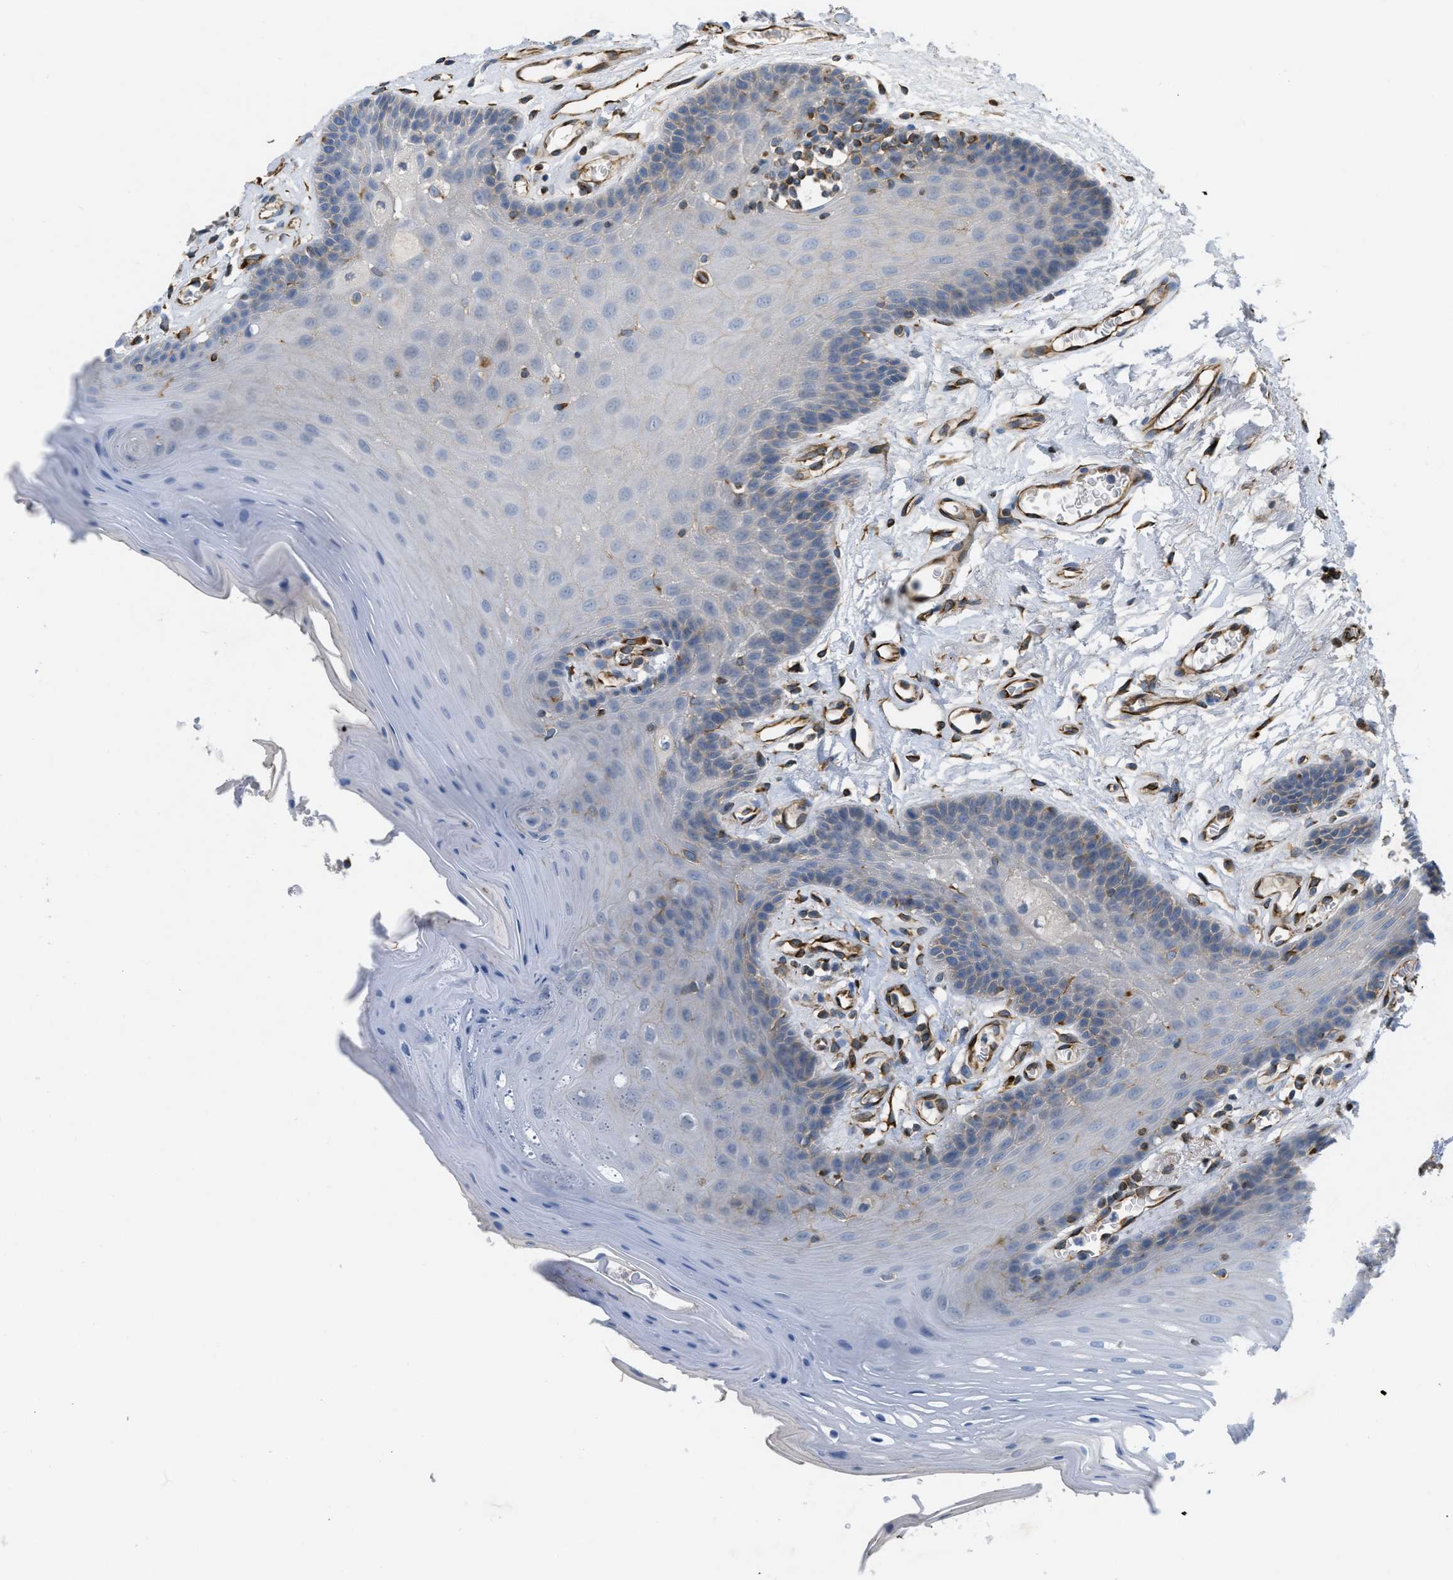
{"staining": {"intensity": "negative", "quantity": "none", "location": "none"}, "tissue": "oral mucosa", "cell_type": "Squamous epithelial cells", "image_type": "normal", "snomed": [{"axis": "morphology", "description": "Normal tissue, NOS"}, {"axis": "morphology", "description": "Squamous cell carcinoma, NOS"}, {"axis": "topography", "description": "Oral tissue"}, {"axis": "topography", "description": "Head-Neck"}], "caption": "This is an immunohistochemistry (IHC) histopathology image of normal human oral mucosa. There is no expression in squamous epithelial cells.", "gene": "BTN3A1", "patient": {"sex": "male", "age": 71}}